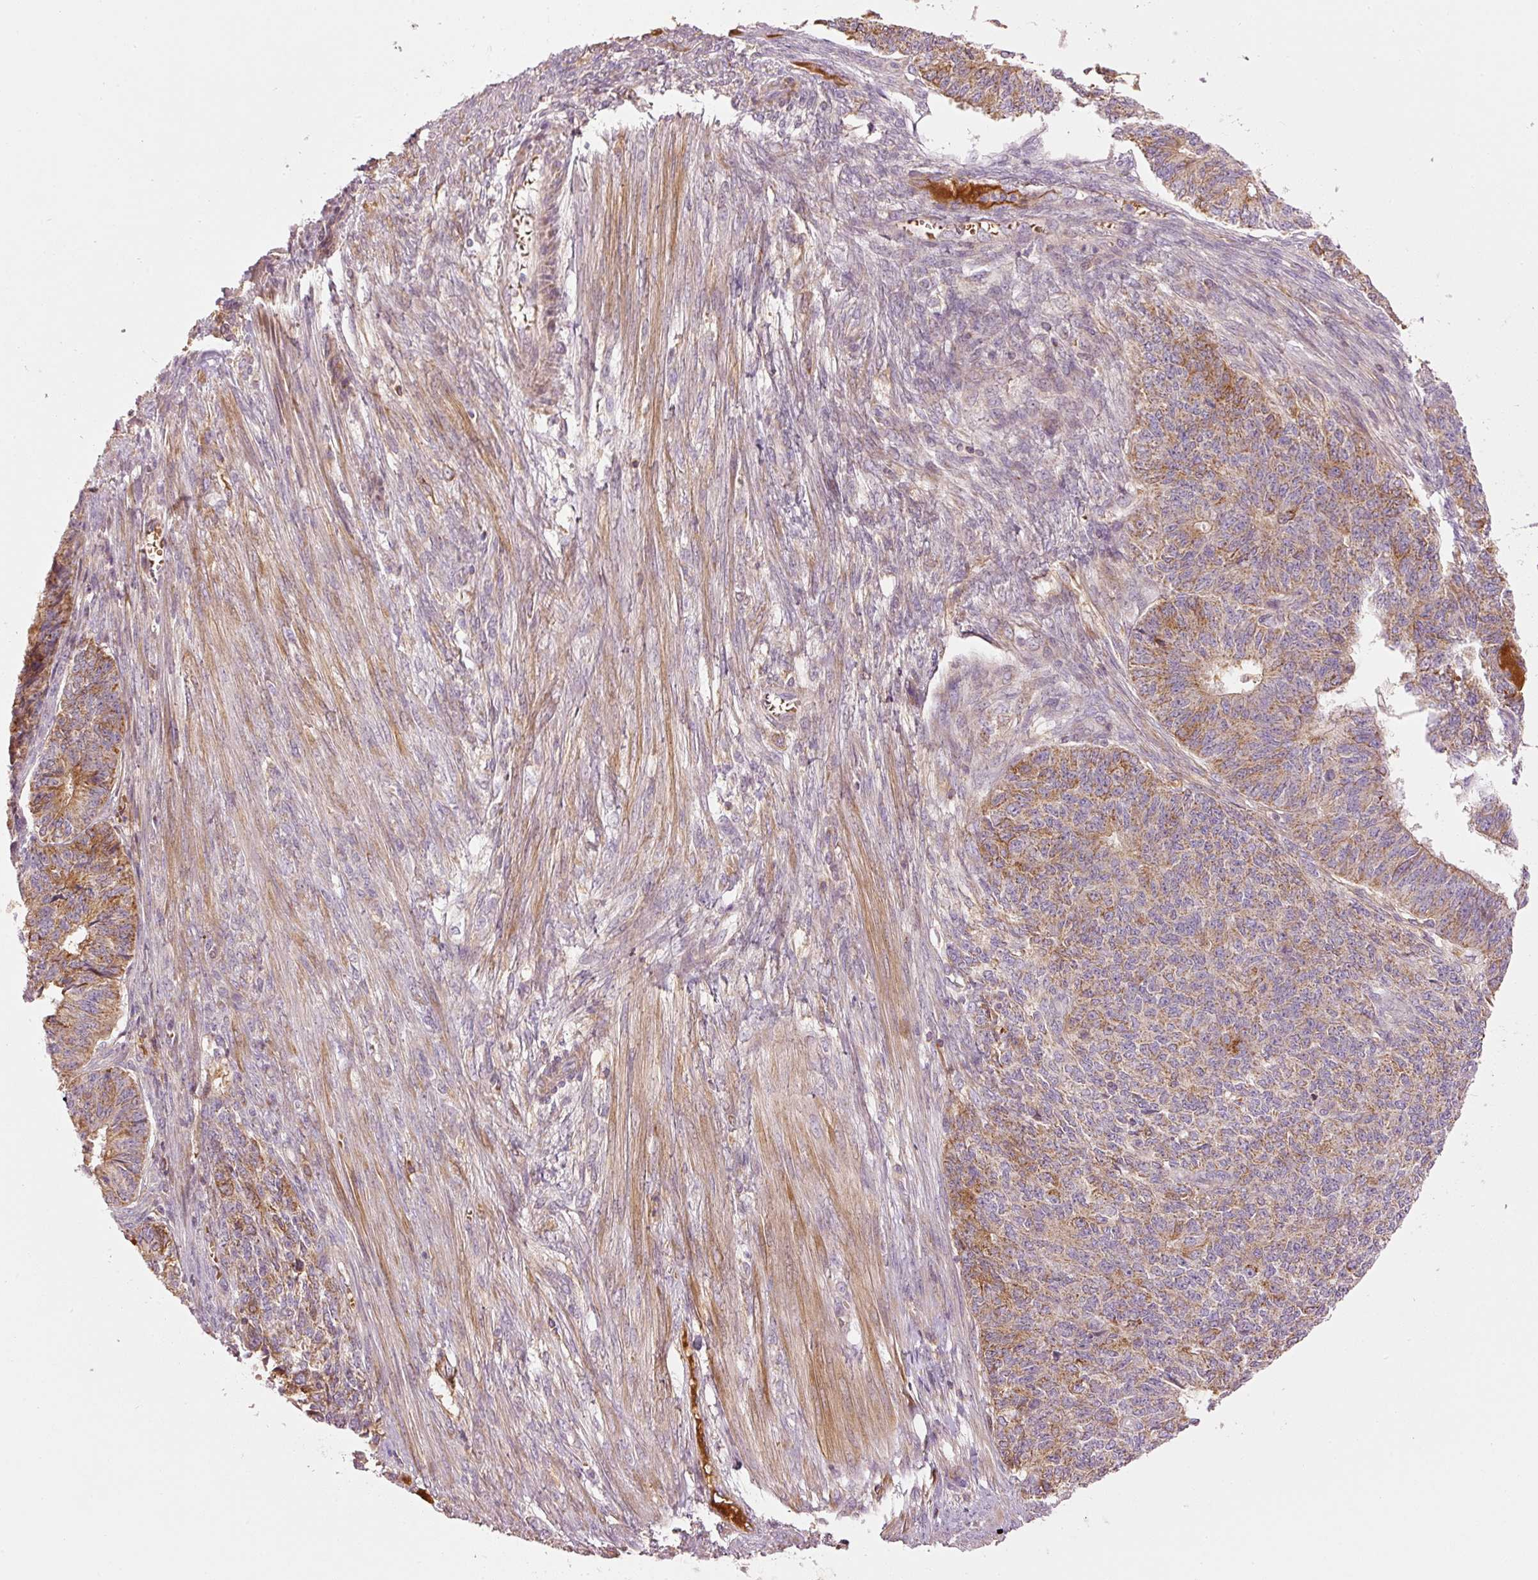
{"staining": {"intensity": "moderate", "quantity": "25%-75%", "location": "cytoplasmic/membranous"}, "tissue": "endometrial cancer", "cell_type": "Tumor cells", "image_type": "cancer", "snomed": [{"axis": "morphology", "description": "Adenocarcinoma, NOS"}, {"axis": "topography", "description": "Endometrium"}], "caption": "Immunohistochemistry staining of adenocarcinoma (endometrial), which demonstrates medium levels of moderate cytoplasmic/membranous expression in about 25%-75% of tumor cells indicating moderate cytoplasmic/membranous protein positivity. The staining was performed using DAB (brown) for protein detection and nuclei were counterstained in hematoxylin (blue).", "gene": "SERPING1", "patient": {"sex": "female", "age": 32}}